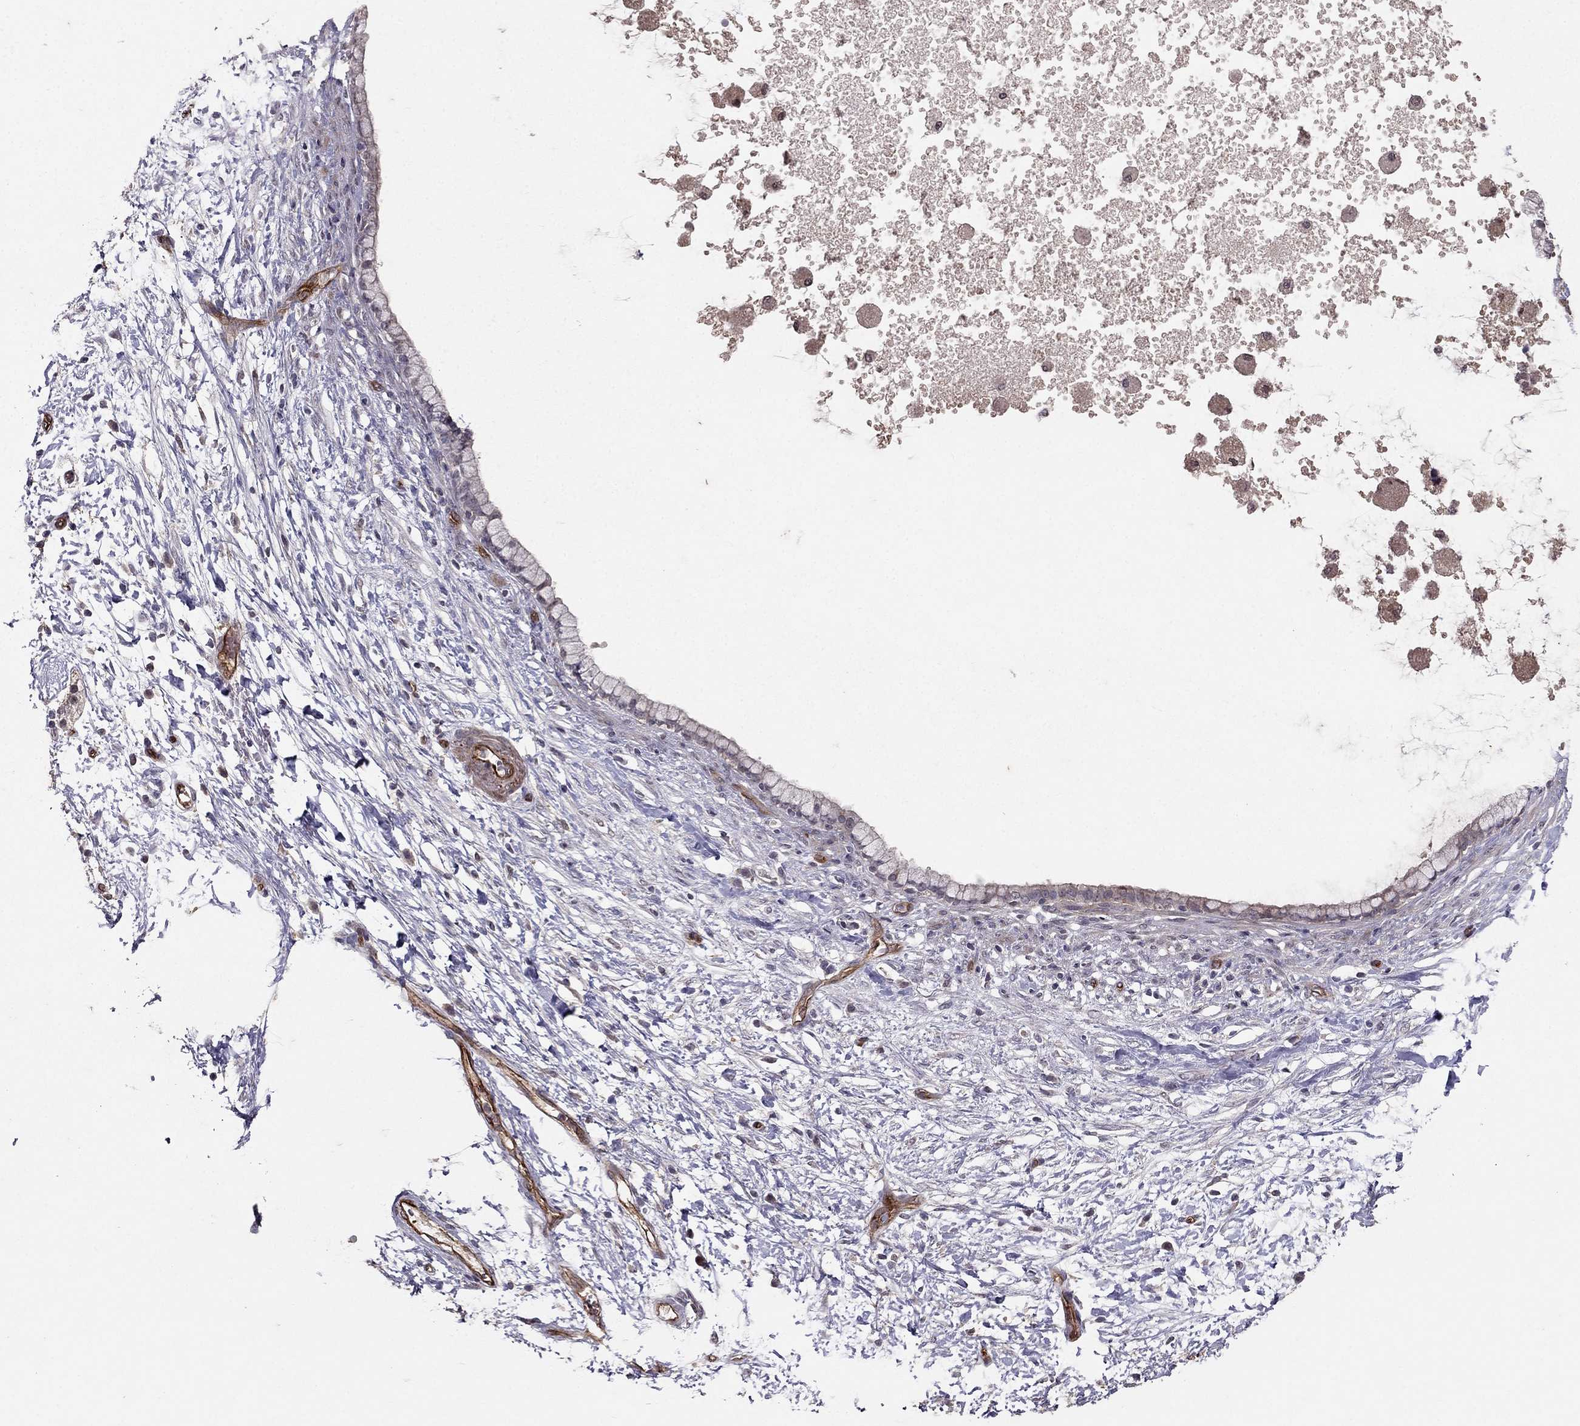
{"staining": {"intensity": "negative", "quantity": "none", "location": "none"}, "tissue": "pancreatic cancer", "cell_type": "Tumor cells", "image_type": "cancer", "snomed": [{"axis": "morphology", "description": "Adenocarcinoma, NOS"}, {"axis": "topography", "description": "Pancreas"}], "caption": "Adenocarcinoma (pancreatic) stained for a protein using immunohistochemistry (IHC) reveals no staining tumor cells.", "gene": "RASIP1", "patient": {"sex": "female", "age": 72}}